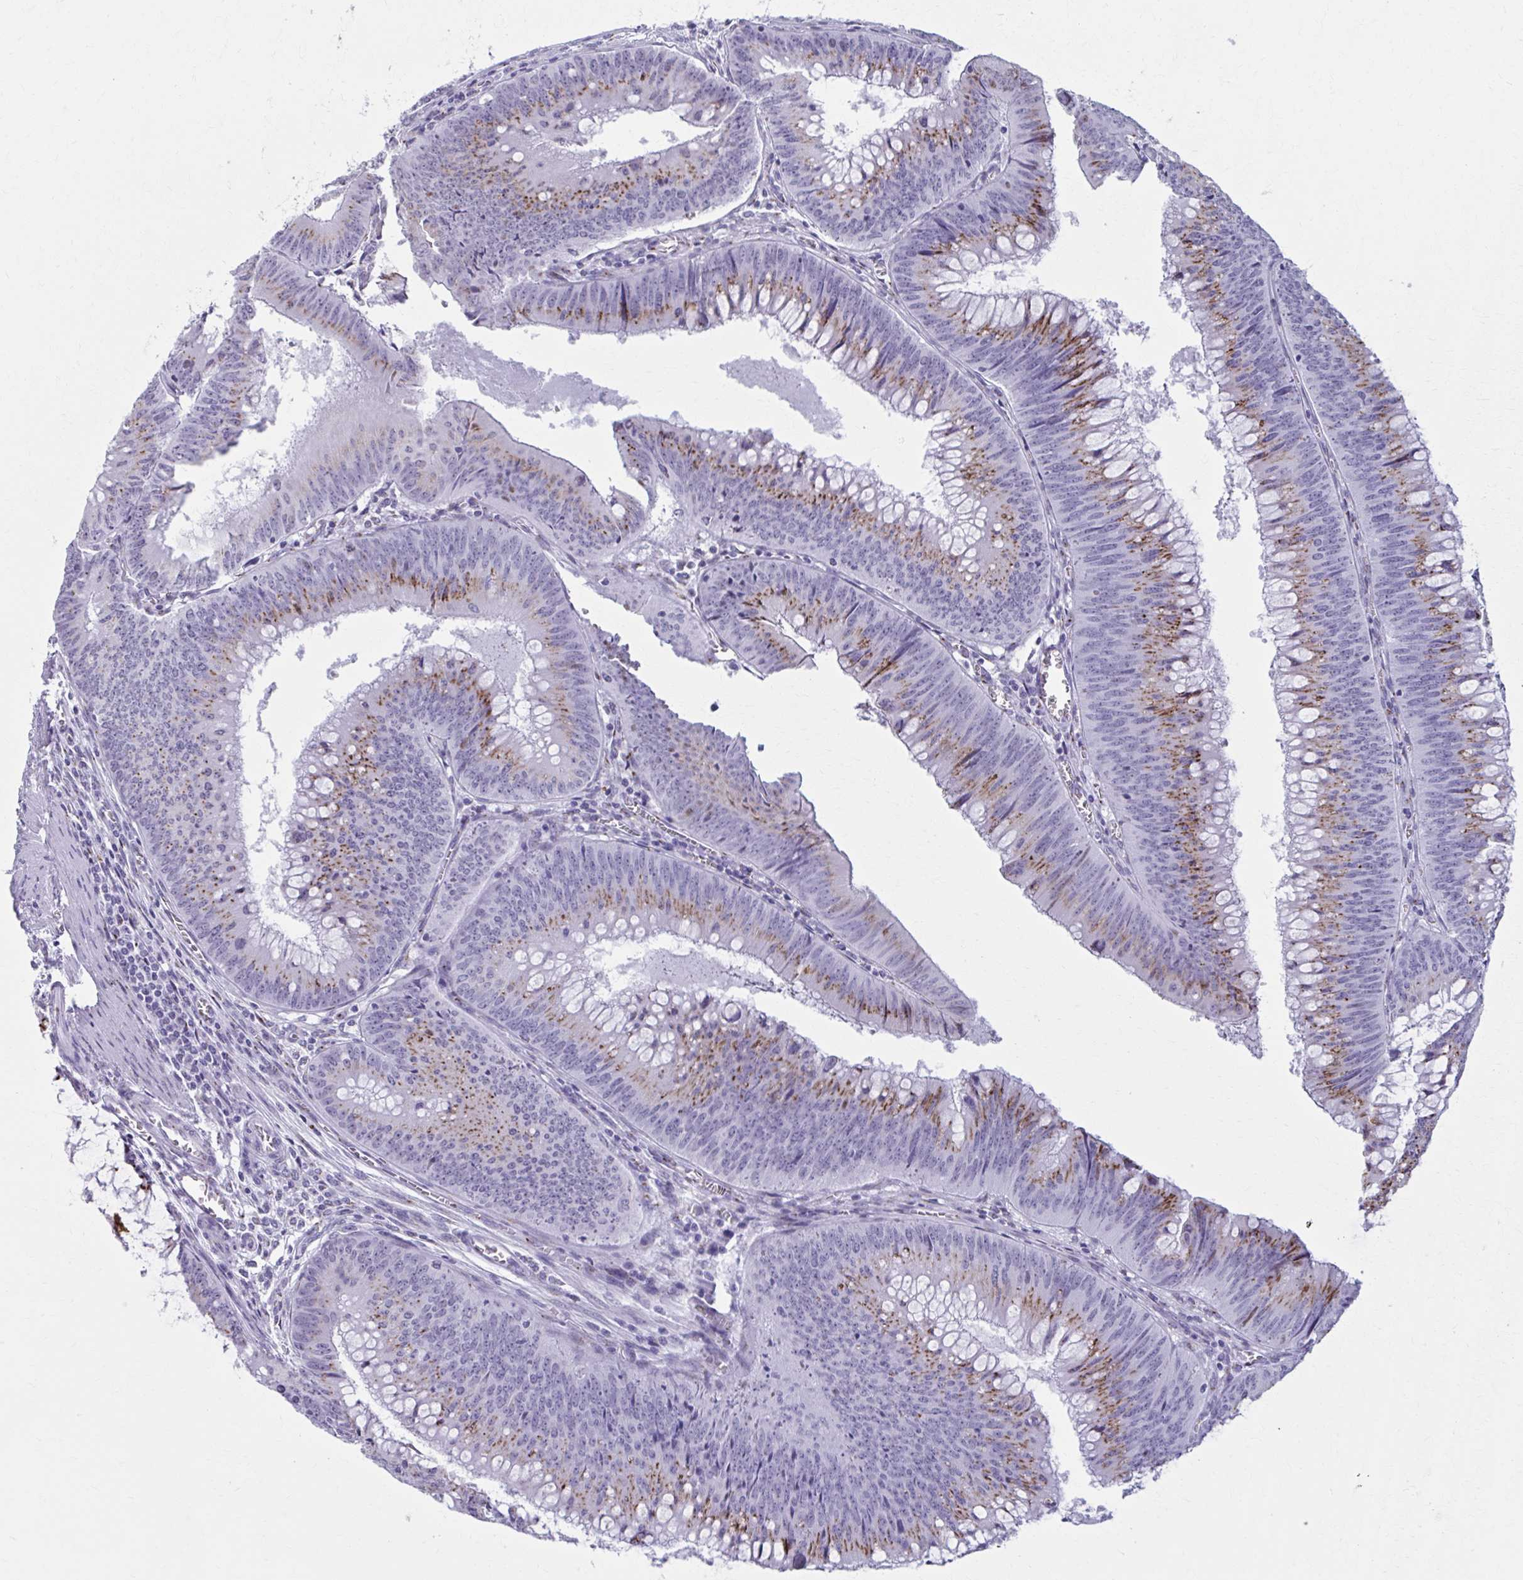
{"staining": {"intensity": "moderate", "quantity": "25%-75%", "location": "cytoplasmic/membranous"}, "tissue": "colorectal cancer", "cell_type": "Tumor cells", "image_type": "cancer", "snomed": [{"axis": "morphology", "description": "Adenocarcinoma, NOS"}, {"axis": "topography", "description": "Rectum"}], "caption": "This micrograph exhibits immunohistochemistry staining of human adenocarcinoma (colorectal), with medium moderate cytoplasmic/membranous positivity in about 25%-75% of tumor cells.", "gene": "ZNF682", "patient": {"sex": "female", "age": 72}}